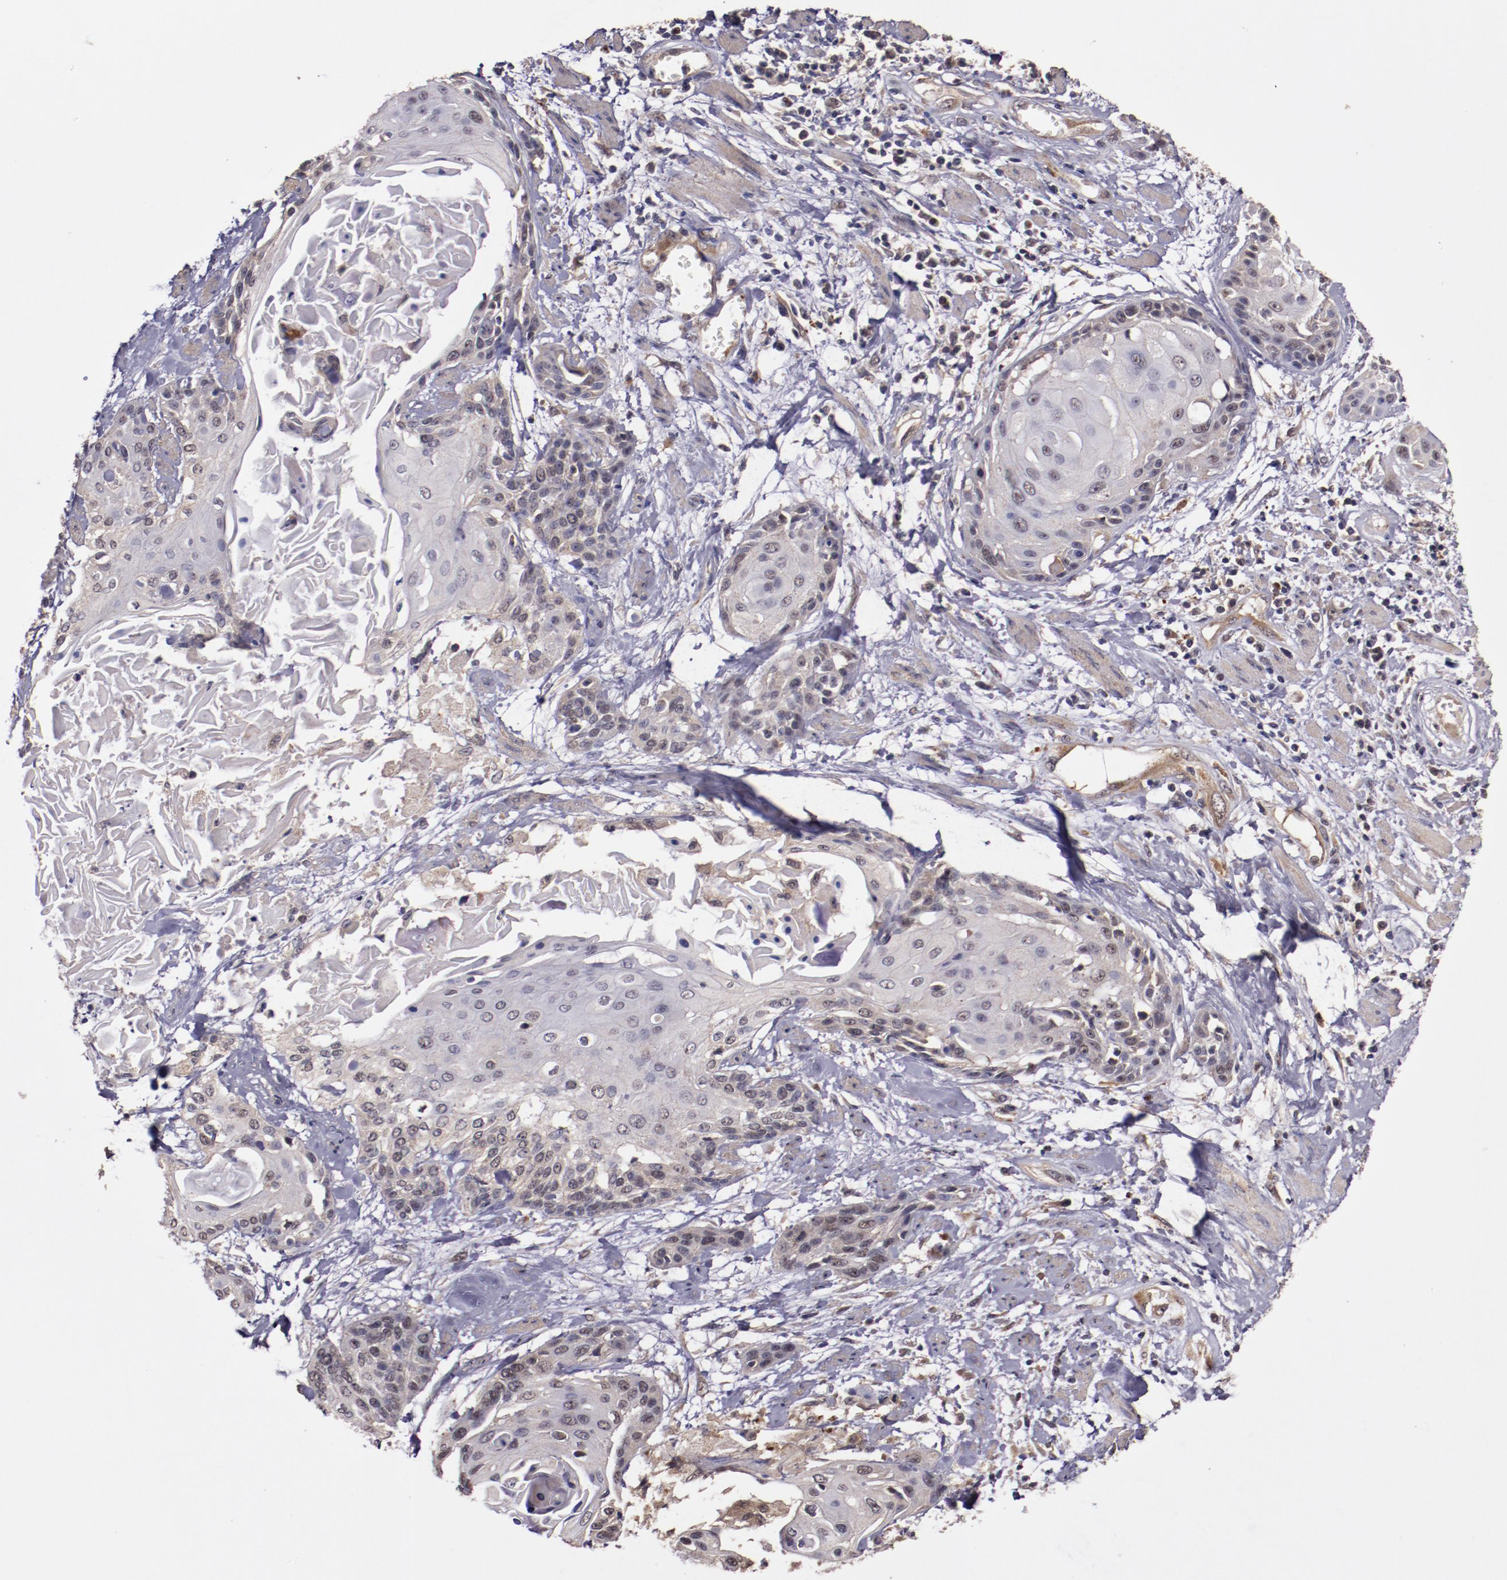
{"staining": {"intensity": "weak", "quantity": ">75%", "location": "cytoplasmic/membranous,nuclear"}, "tissue": "cervical cancer", "cell_type": "Tumor cells", "image_type": "cancer", "snomed": [{"axis": "morphology", "description": "Squamous cell carcinoma, NOS"}, {"axis": "topography", "description": "Cervix"}], "caption": "Immunohistochemical staining of human cervical cancer exhibits weak cytoplasmic/membranous and nuclear protein staining in about >75% of tumor cells.", "gene": "FTSJ1", "patient": {"sex": "female", "age": 57}}